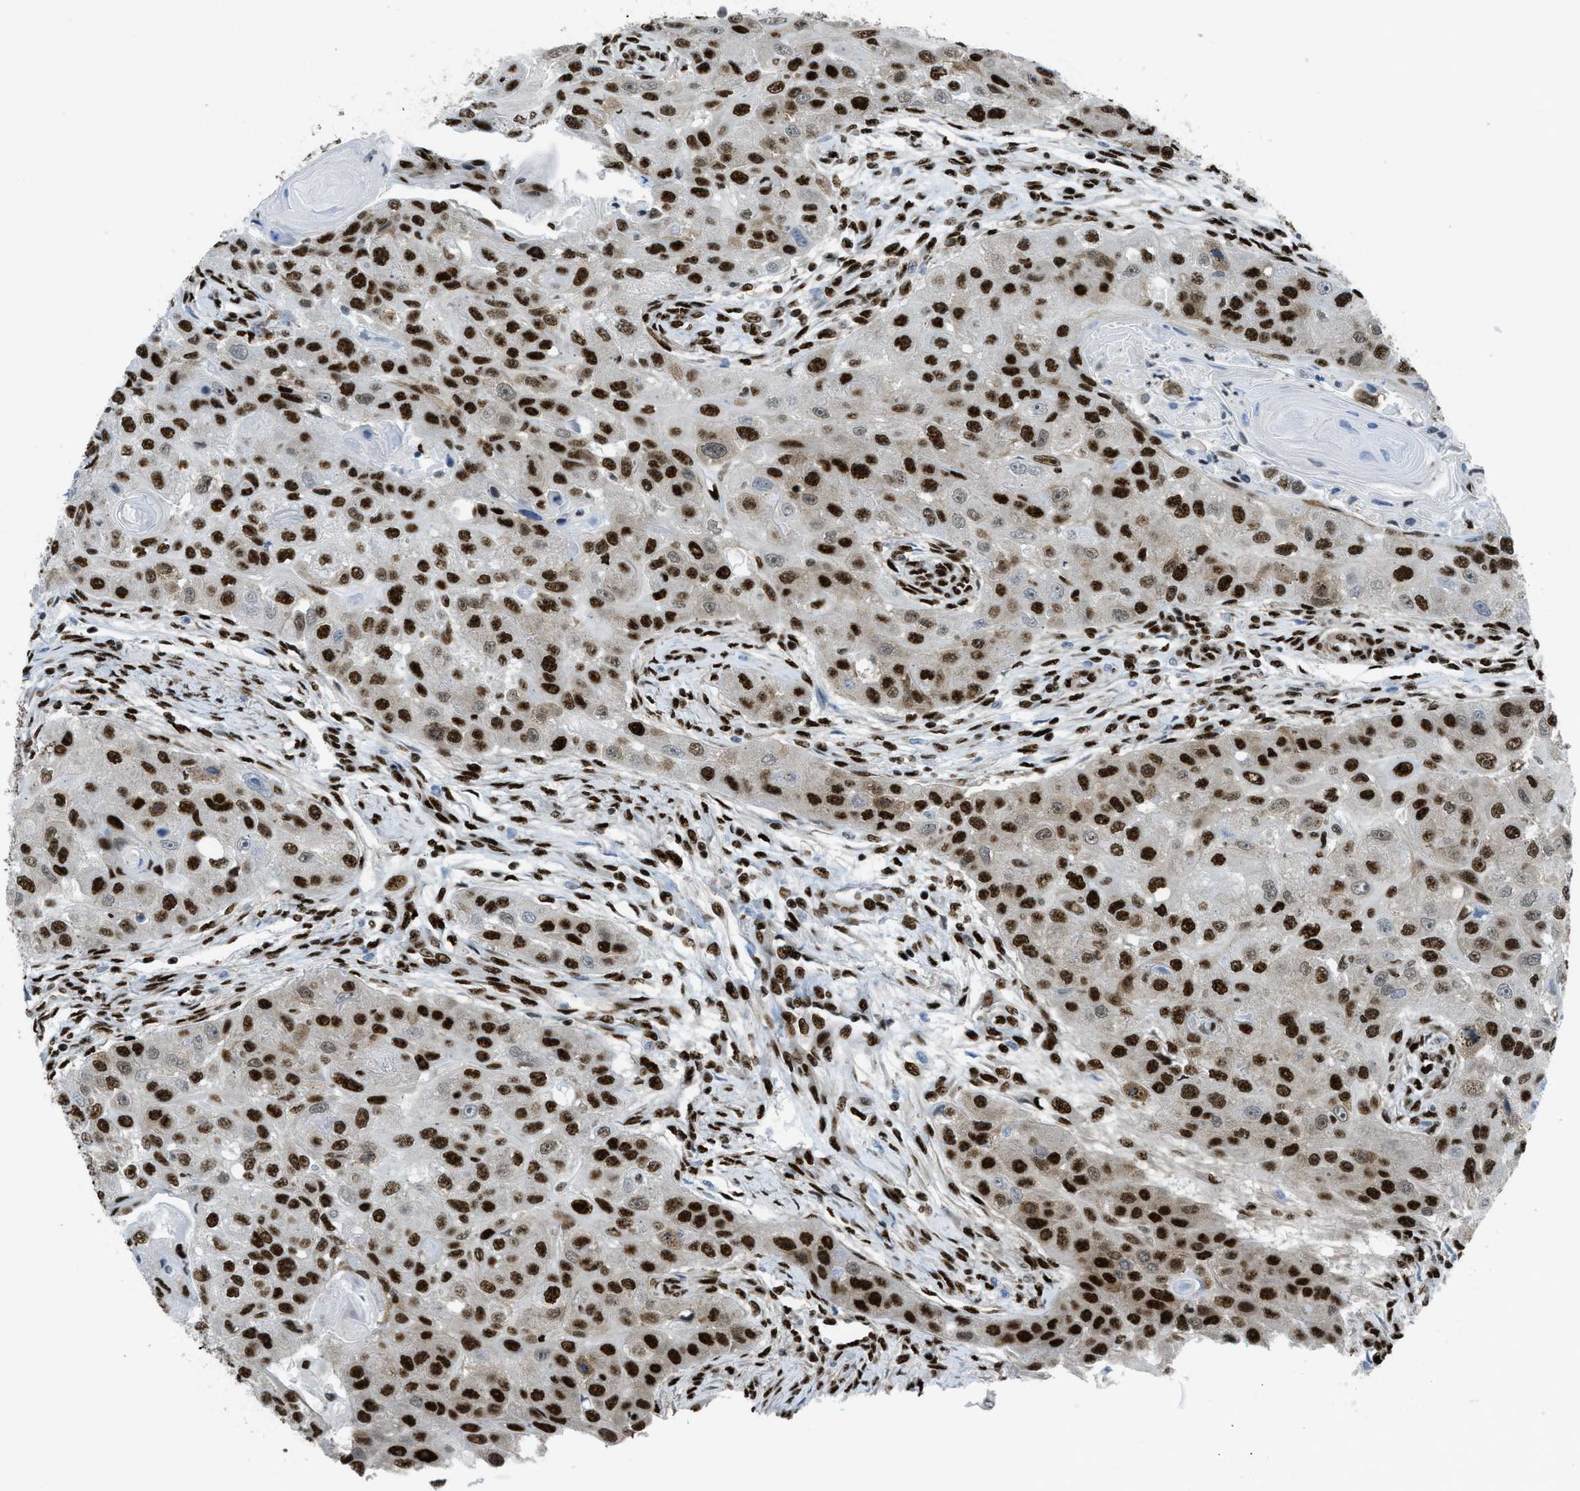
{"staining": {"intensity": "strong", "quantity": ">75%", "location": "nuclear"}, "tissue": "head and neck cancer", "cell_type": "Tumor cells", "image_type": "cancer", "snomed": [{"axis": "morphology", "description": "Normal tissue, NOS"}, {"axis": "morphology", "description": "Squamous cell carcinoma, NOS"}, {"axis": "topography", "description": "Skeletal muscle"}, {"axis": "topography", "description": "Head-Neck"}], "caption": "Tumor cells reveal strong nuclear expression in approximately >75% of cells in head and neck squamous cell carcinoma.", "gene": "ZNF207", "patient": {"sex": "male", "age": 51}}